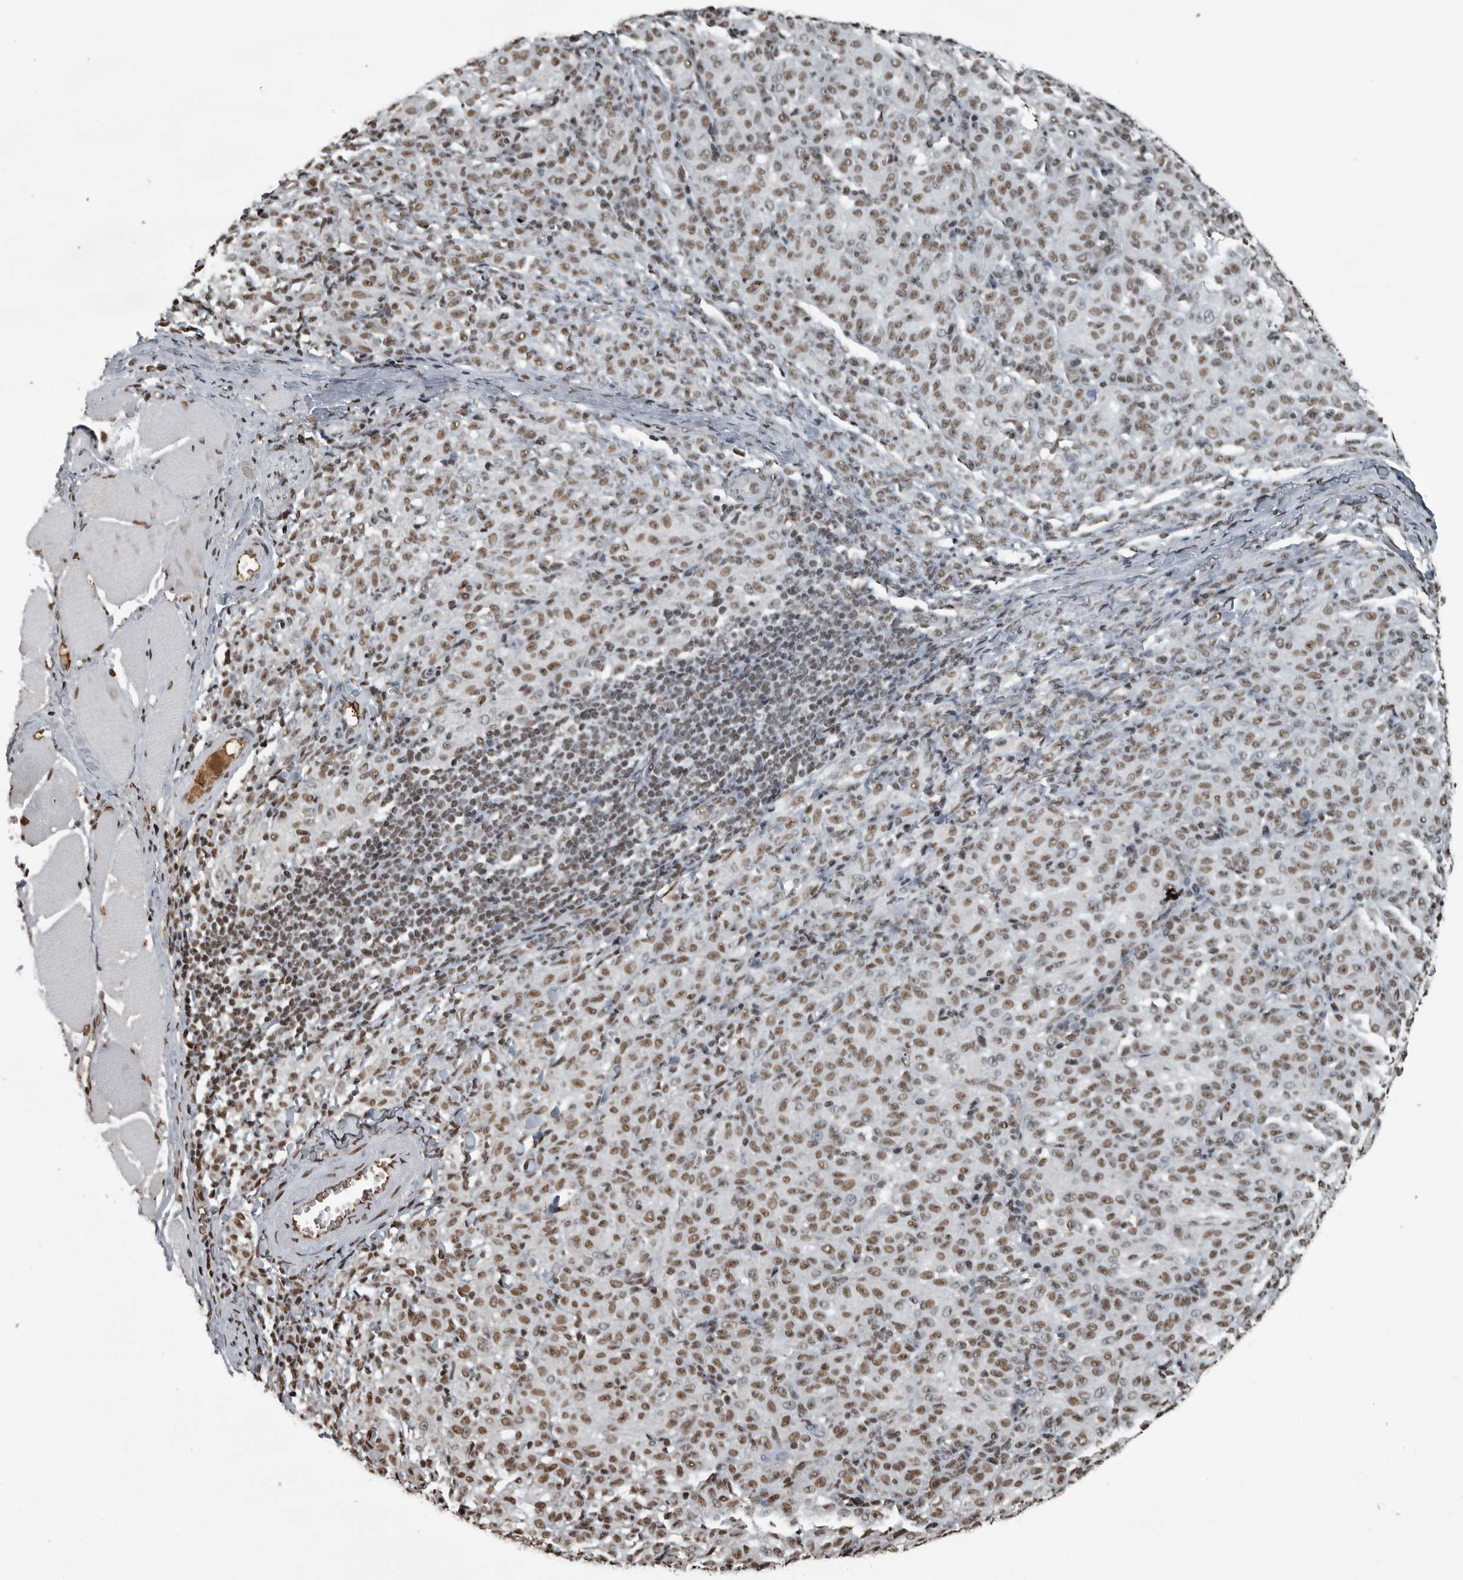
{"staining": {"intensity": "moderate", "quantity": ">75%", "location": "nuclear"}, "tissue": "melanoma", "cell_type": "Tumor cells", "image_type": "cancer", "snomed": [{"axis": "morphology", "description": "Malignant melanoma, NOS"}, {"axis": "topography", "description": "Skin"}], "caption": "Protein expression by immunohistochemistry (IHC) exhibits moderate nuclear positivity in approximately >75% of tumor cells in malignant melanoma. (DAB IHC with brightfield microscopy, high magnification).", "gene": "TGS1", "patient": {"sex": "female", "age": 72}}